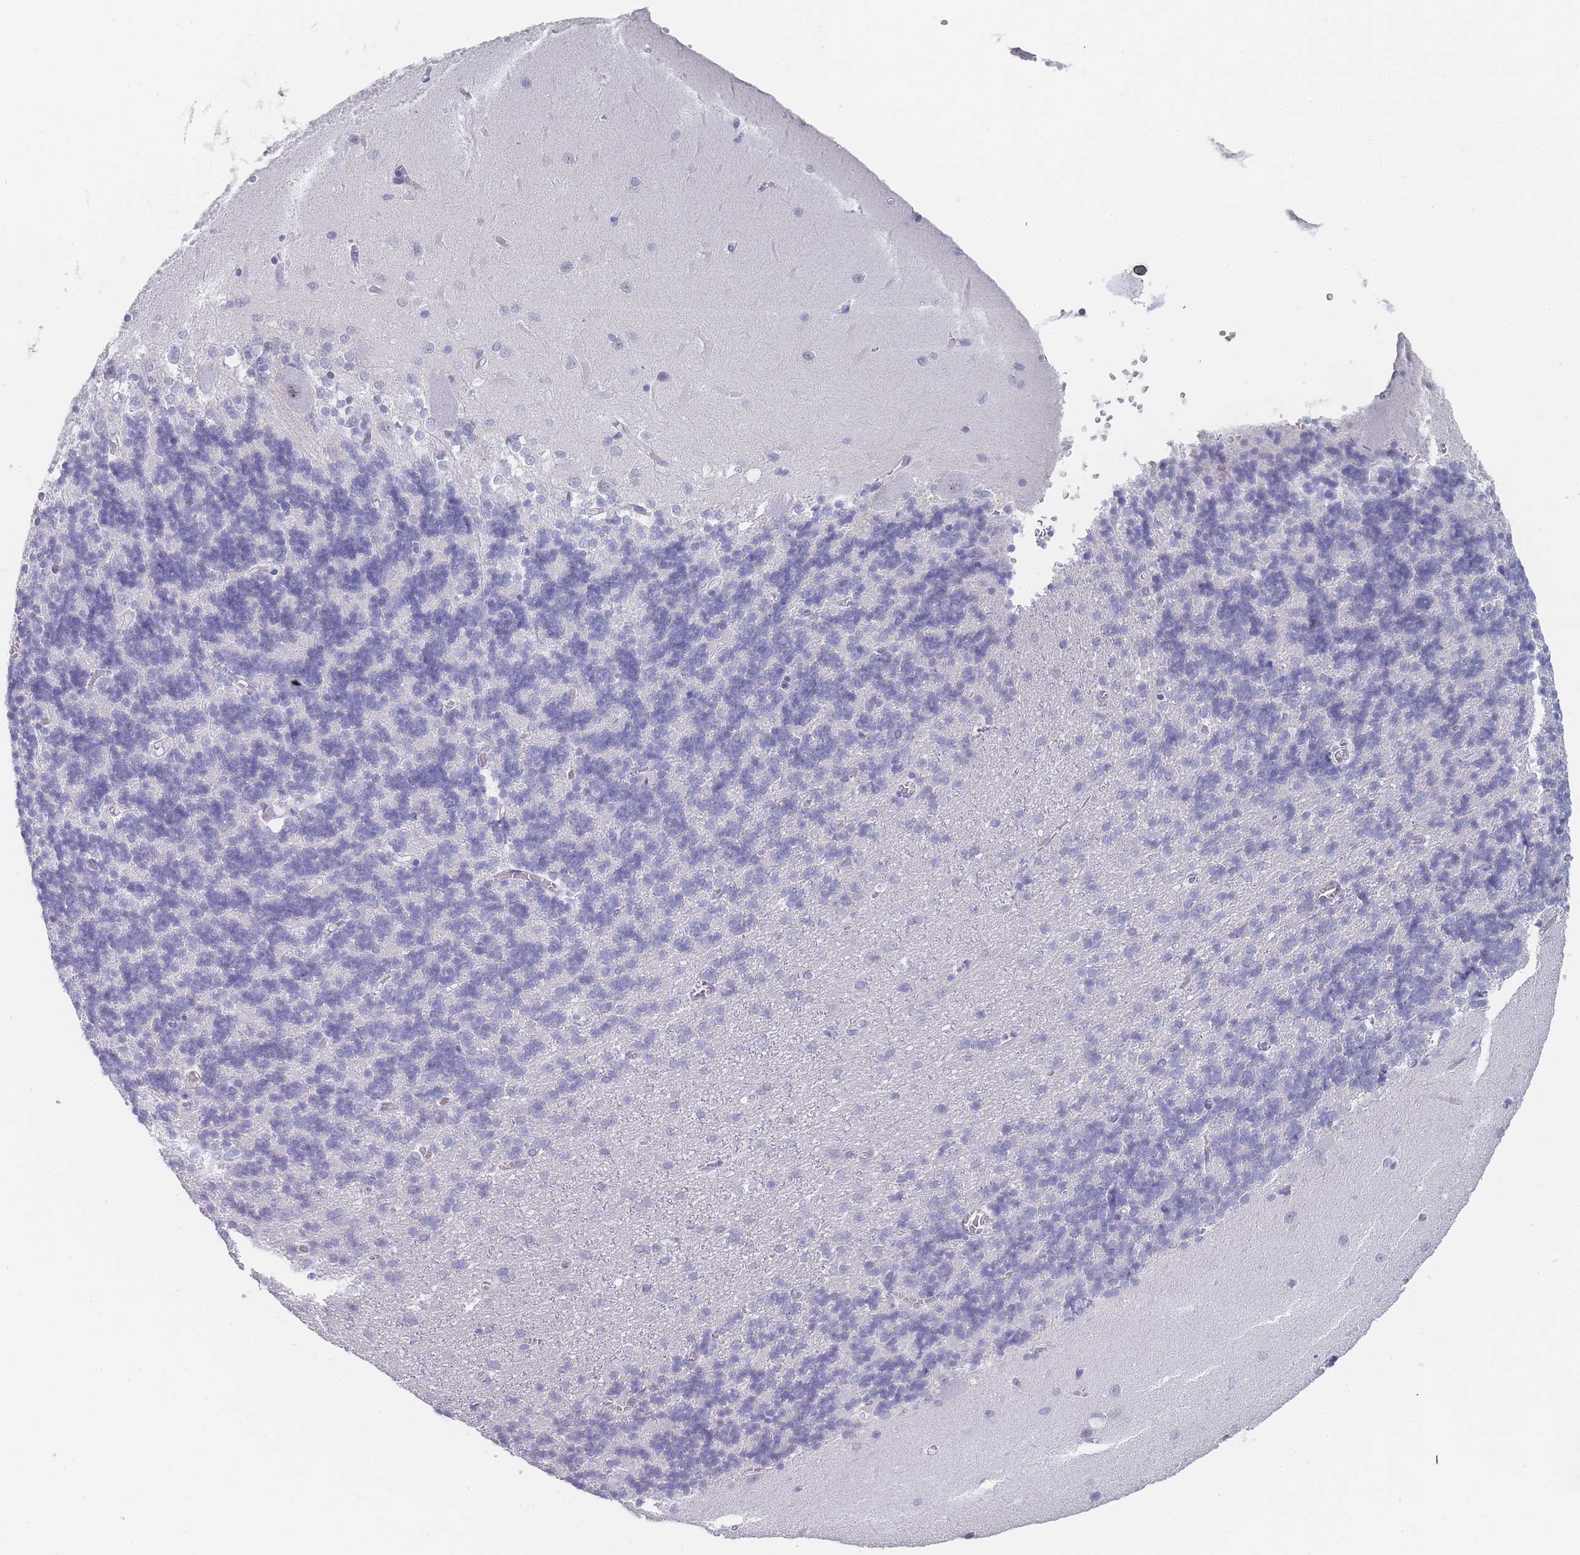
{"staining": {"intensity": "negative", "quantity": "none", "location": "none"}, "tissue": "cerebellum", "cell_type": "Cells in granular layer", "image_type": "normal", "snomed": [{"axis": "morphology", "description": "Normal tissue, NOS"}, {"axis": "topography", "description": "Cerebellum"}], "caption": "DAB (3,3'-diaminobenzidine) immunohistochemical staining of benign human cerebellum exhibits no significant expression in cells in granular layer.", "gene": "IMPG1", "patient": {"sex": "male", "age": 37}}